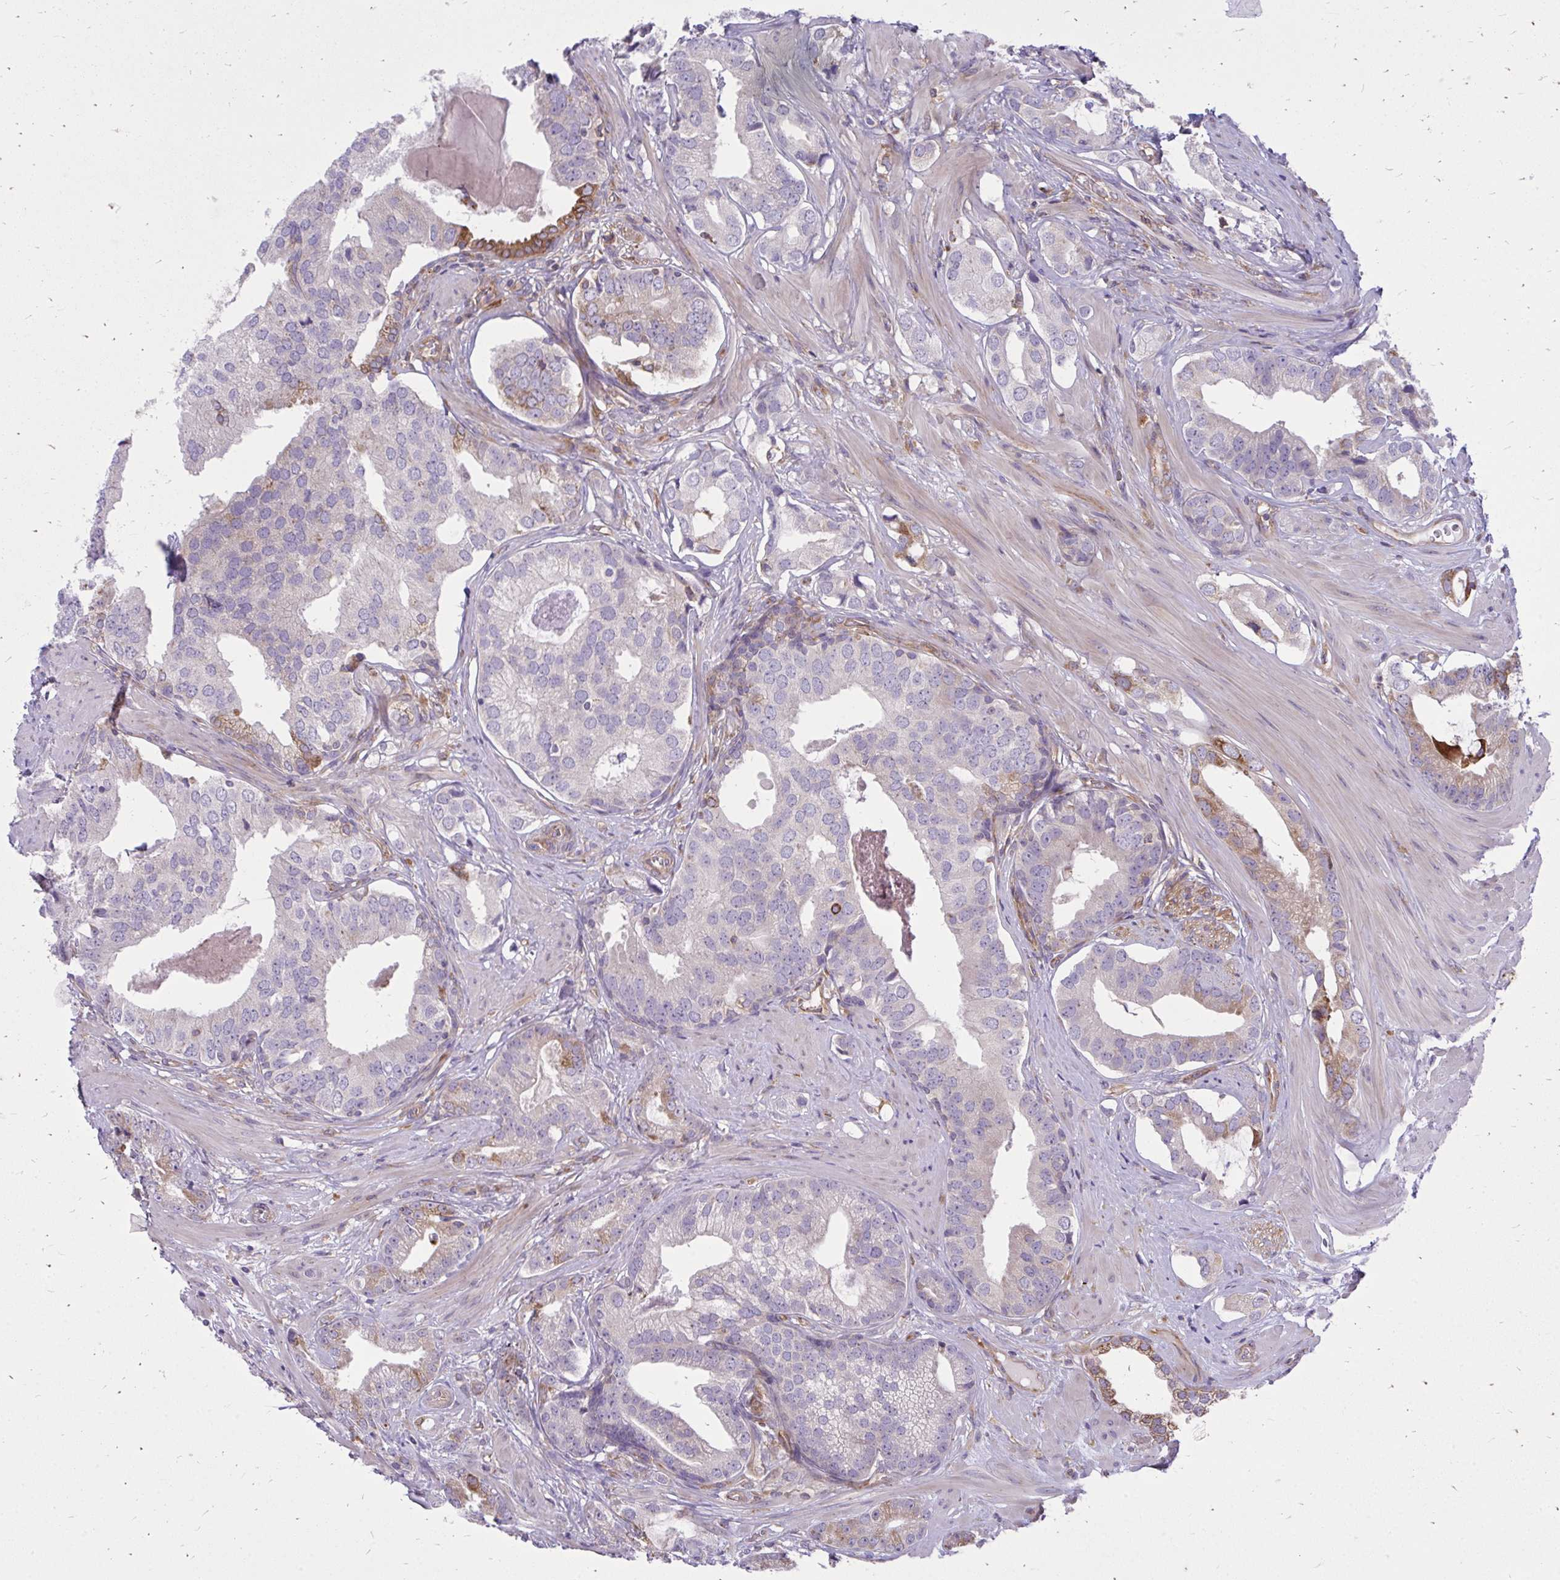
{"staining": {"intensity": "moderate", "quantity": "<25%", "location": "cytoplasmic/membranous"}, "tissue": "prostate cancer", "cell_type": "Tumor cells", "image_type": "cancer", "snomed": [{"axis": "morphology", "description": "Adenocarcinoma, Low grade"}, {"axis": "topography", "description": "Prostate"}], "caption": "A high-resolution micrograph shows immunohistochemistry (IHC) staining of prostate cancer (adenocarcinoma (low-grade)), which displays moderate cytoplasmic/membranous staining in about <25% of tumor cells.", "gene": "ASAP1", "patient": {"sex": "male", "age": 61}}